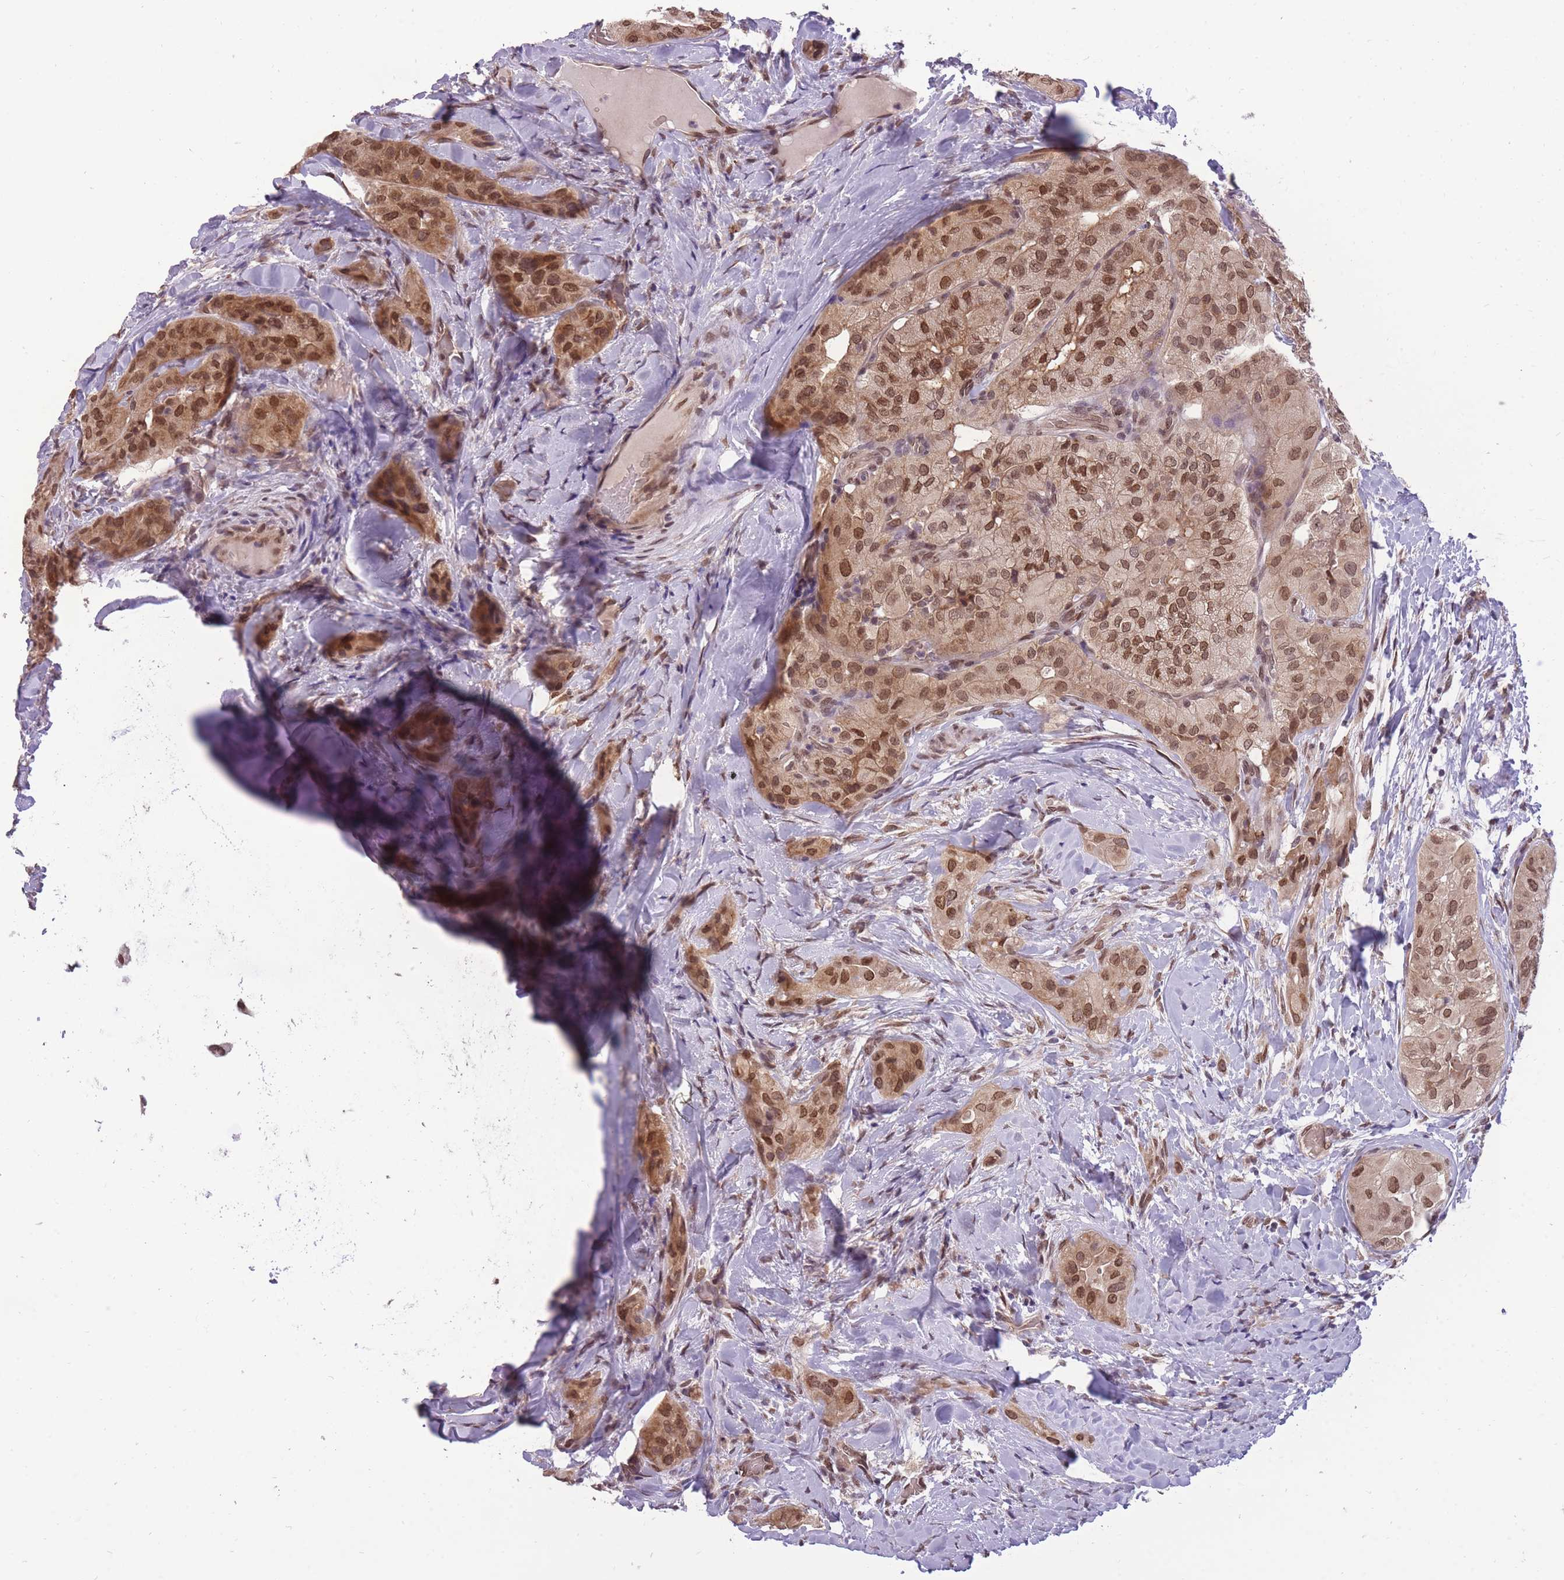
{"staining": {"intensity": "moderate", "quantity": ">75%", "location": "cytoplasmic/membranous,nuclear"}, "tissue": "thyroid cancer", "cell_type": "Tumor cells", "image_type": "cancer", "snomed": [{"axis": "morphology", "description": "Normal tissue, NOS"}, {"axis": "morphology", "description": "Papillary adenocarcinoma, NOS"}, {"axis": "topography", "description": "Thyroid gland"}], "caption": "DAB immunohistochemical staining of human thyroid papillary adenocarcinoma displays moderate cytoplasmic/membranous and nuclear protein expression in about >75% of tumor cells.", "gene": "CDIP1", "patient": {"sex": "female", "age": 59}}